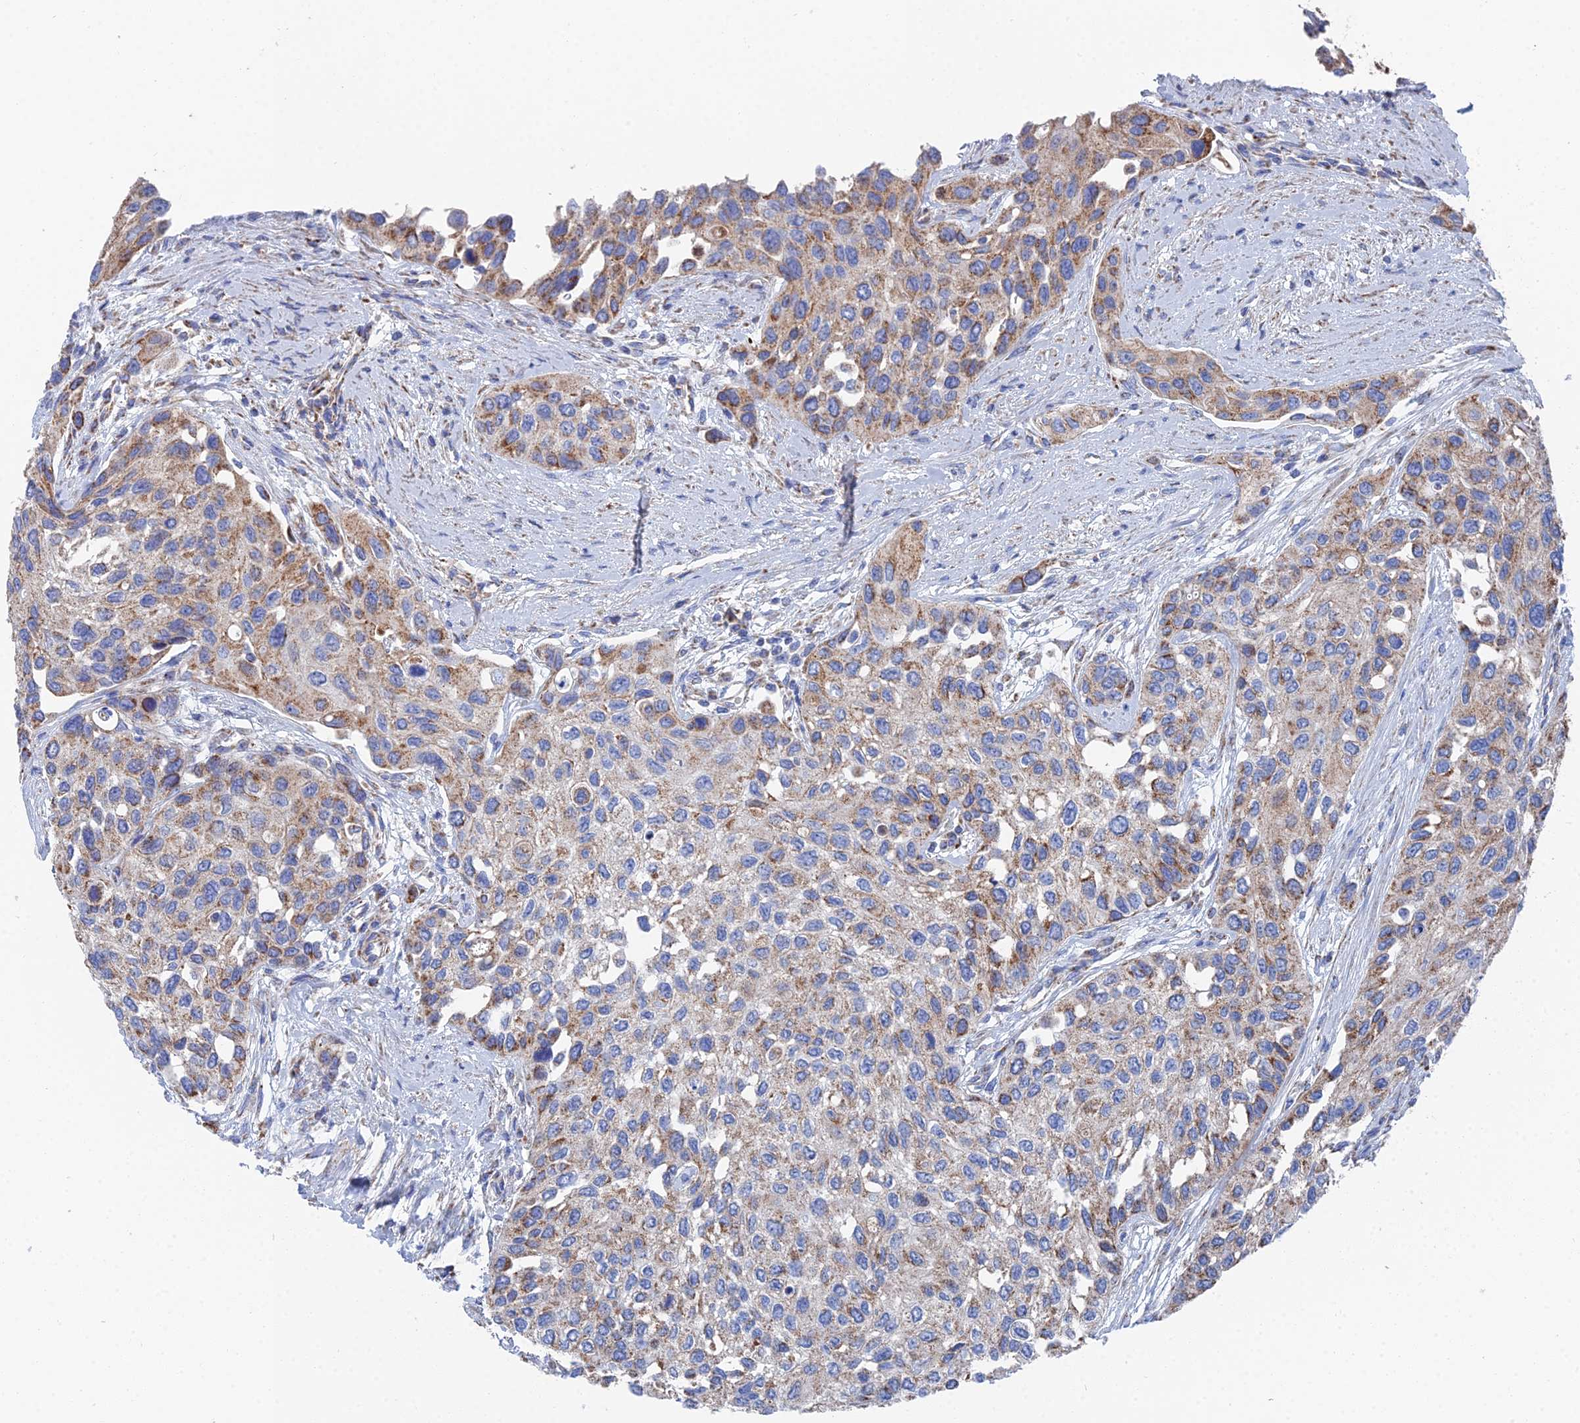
{"staining": {"intensity": "moderate", "quantity": "25%-75%", "location": "cytoplasmic/membranous"}, "tissue": "urothelial cancer", "cell_type": "Tumor cells", "image_type": "cancer", "snomed": [{"axis": "morphology", "description": "Normal tissue, NOS"}, {"axis": "morphology", "description": "Urothelial carcinoma, High grade"}, {"axis": "topography", "description": "Vascular tissue"}, {"axis": "topography", "description": "Urinary bladder"}], "caption": "Immunohistochemistry (IHC) of human urothelial cancer reveals medium levels of moderate cytoplasmic/membranous positivity in approximately 25%-75% of tumor cells. (Stains: DAB (3,3'-diaminobenzidine) in brown, nuclei in blue, Microscopy: brightfield microscopy at high magnification).", "gene": "IFT80", "patient": {"sex": "female", "age": 56}}